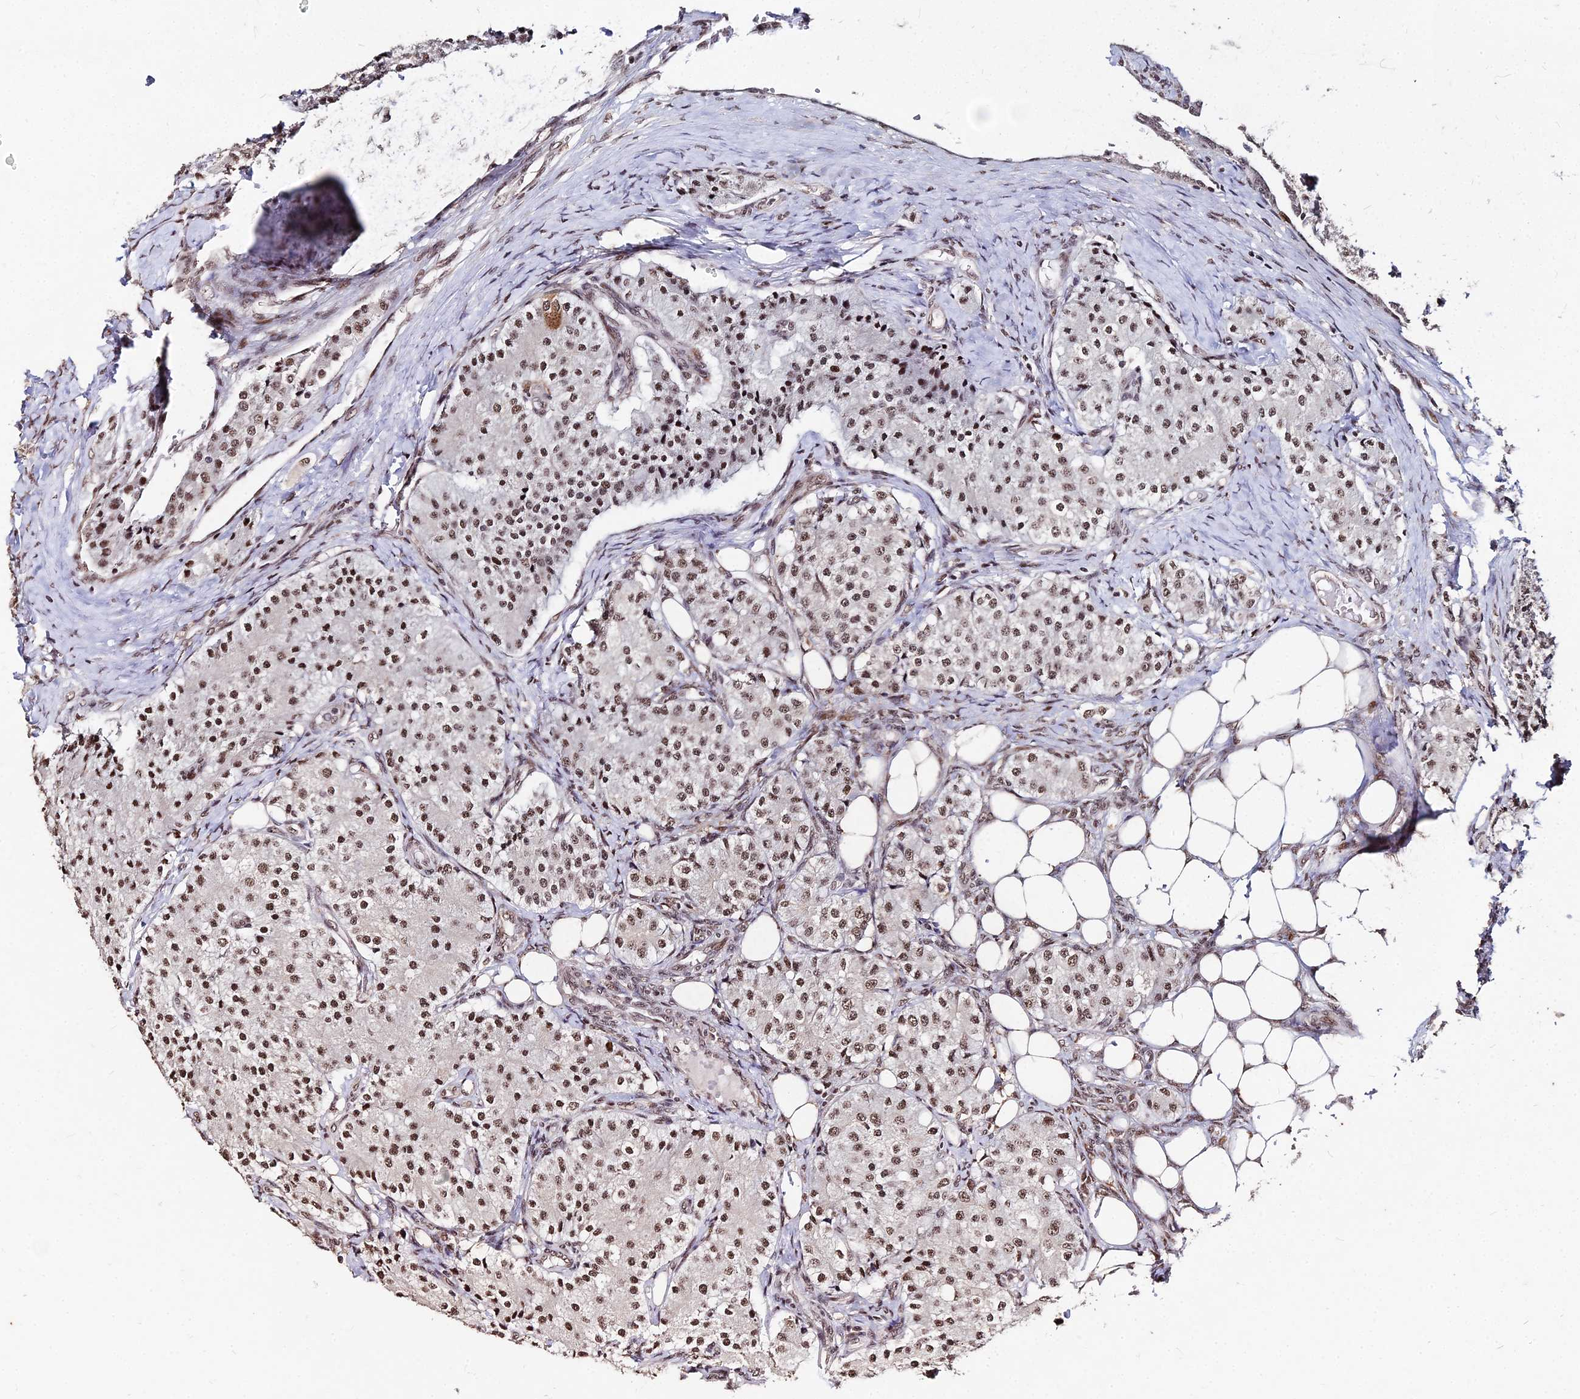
{"staining": {"intensity": "moderate", "quantity": ">75%", "location": "nuclear"}, "tissue": "carcinoid", "cell_type": "Tumor cells", "image_type": "cancer", "snomed": [{"axis": "morphology", "description": "Carcinoid, malignant, NOS"}, {"axis": "topography", "description": "Colon"}], "caption": "Immunohistochemistry of carcinoid (malignant) exhibits medium levels of moderate nuclear positivity in about >75% of tumor cells. (DAB (3,3'-diaminobenzidine) = brown stain, brightfield microscopy at high magnification).", "gene": "ZBED4", "patient": {"sex": "female", "age": 52}}